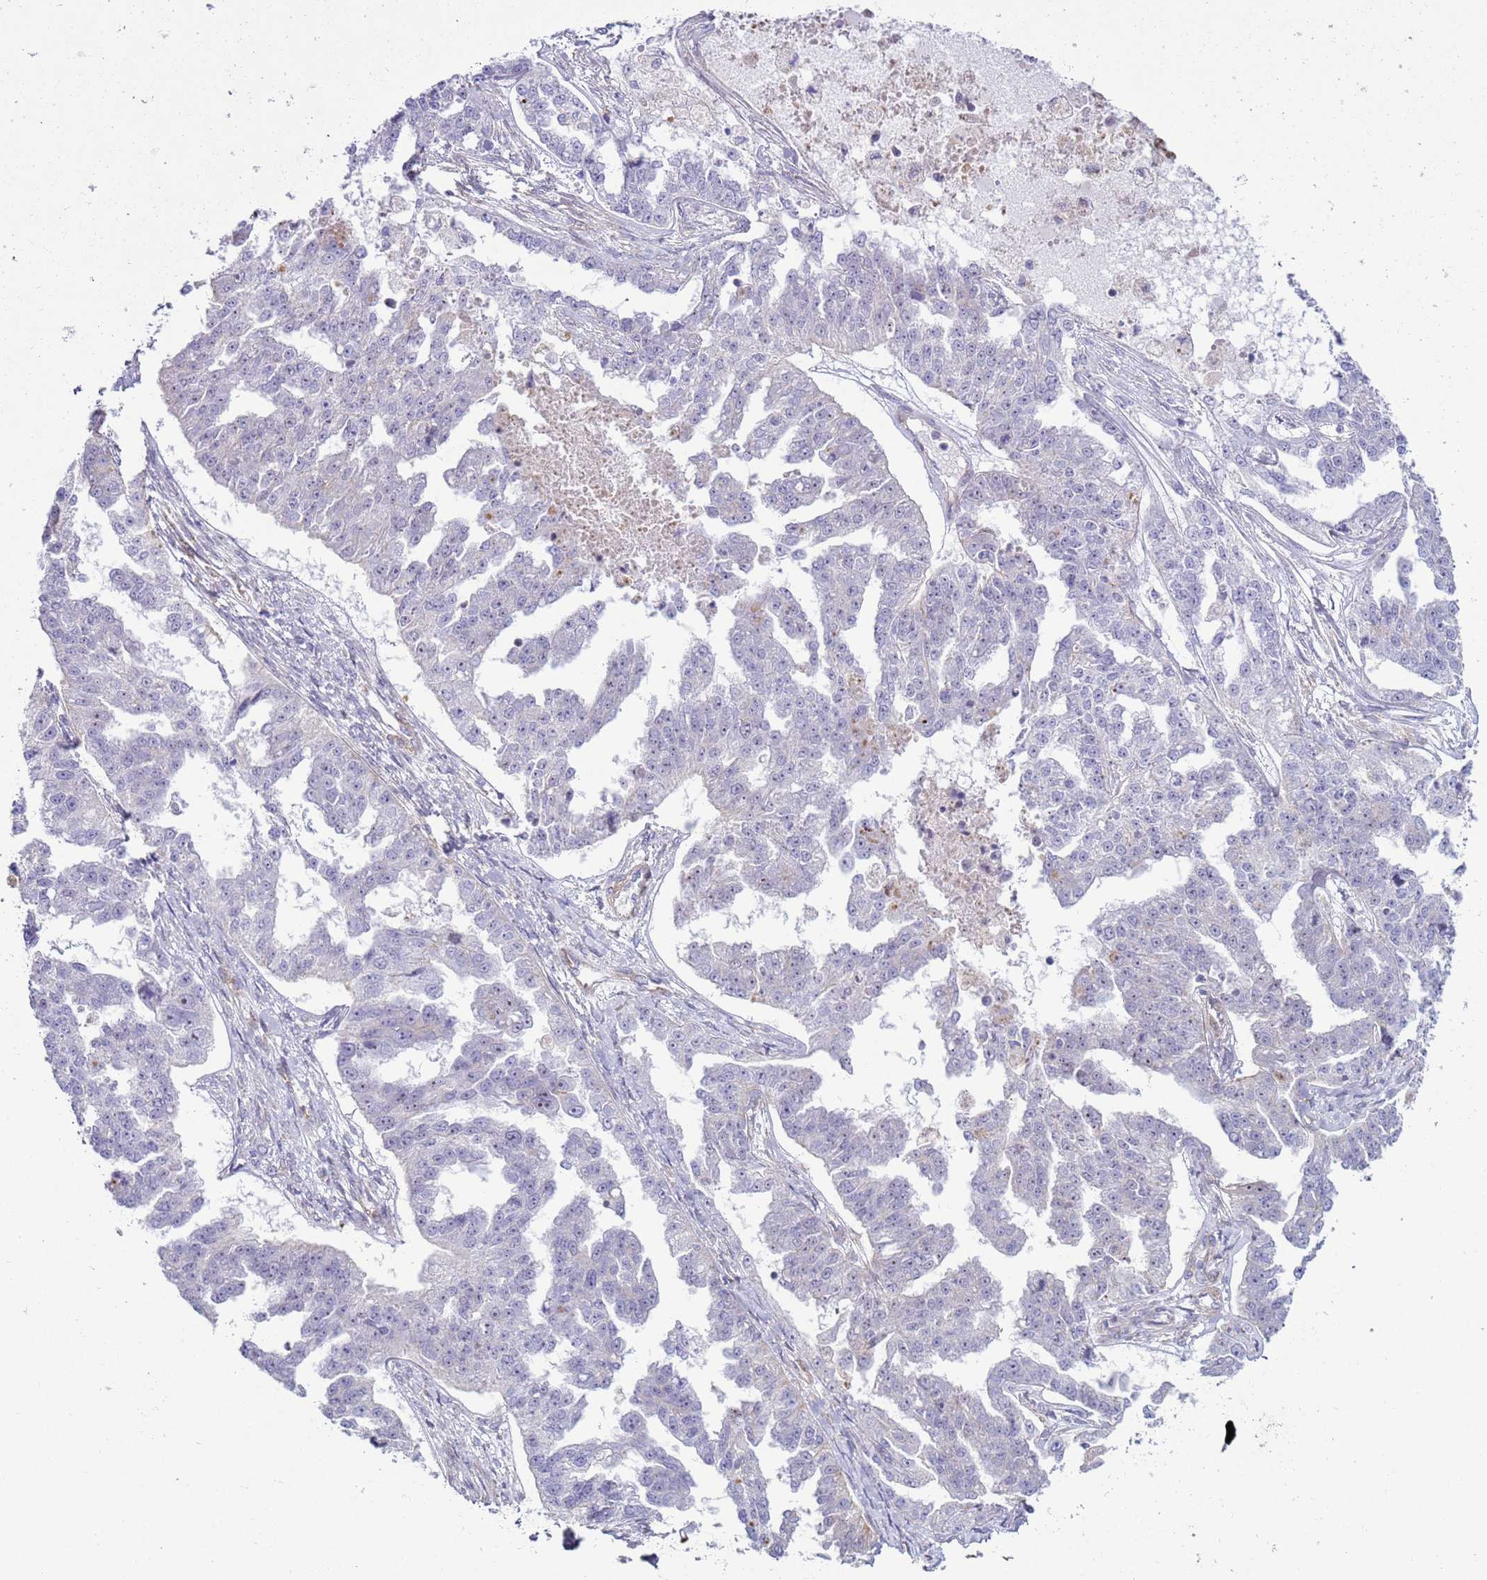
{"staining": {"intensity": "negative", "quantity": "none", "location": "none"}, "tissue": "ovarian cancer", "cell_type": "Tumor cells", "image_type": "cancer", "snomed": [{"axis": "morphology", "description": "Cystadenocarcinoma, serous, NOS"}, {"axis": "topography", "description": "Ovary"}], "caption": "Tumor cells show no significant expression in ovarian cancer.", "gene": "HEATR1", "patient": {"sex": "female", "age": 58}}